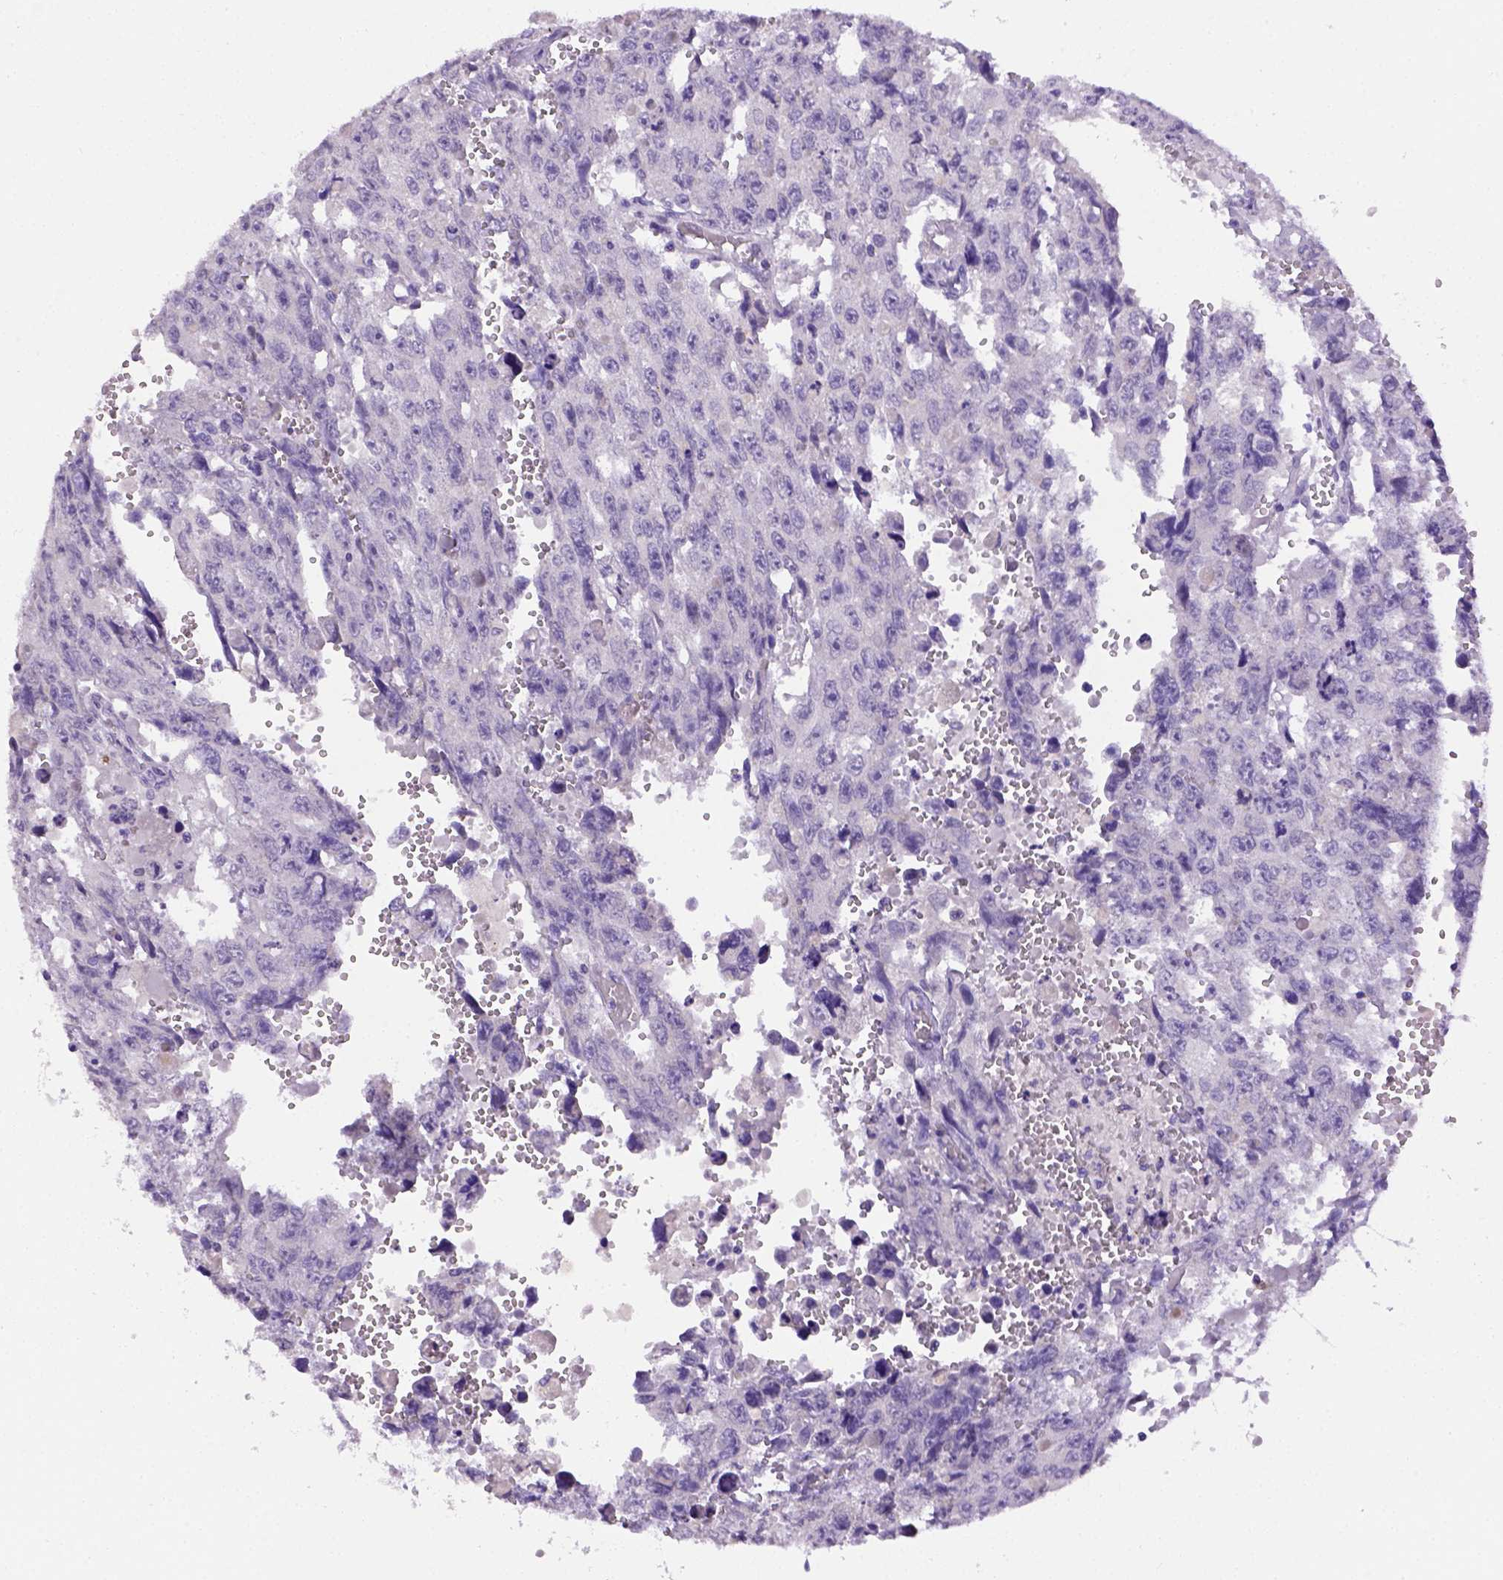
{"staining": {"intensity": "negative", "quantity": "none", "location": "none"}, "tissue": "testis cancer", "cell_type": "Tumor cells", "image_type": "cancer", "snomed": [{"axis": "morphology", "description": "Seminoma, NOS"}, {"axis": "topography", "description": "Testis"}], "caption": "This micrograph is of testis seminoma stained with IHC to label a protein in brown with the nuclei are counter-stained blue. There is no staining in tumor cells.", "gene": "B3GAT1", "patient": {"sex": "male", "age": 26}}